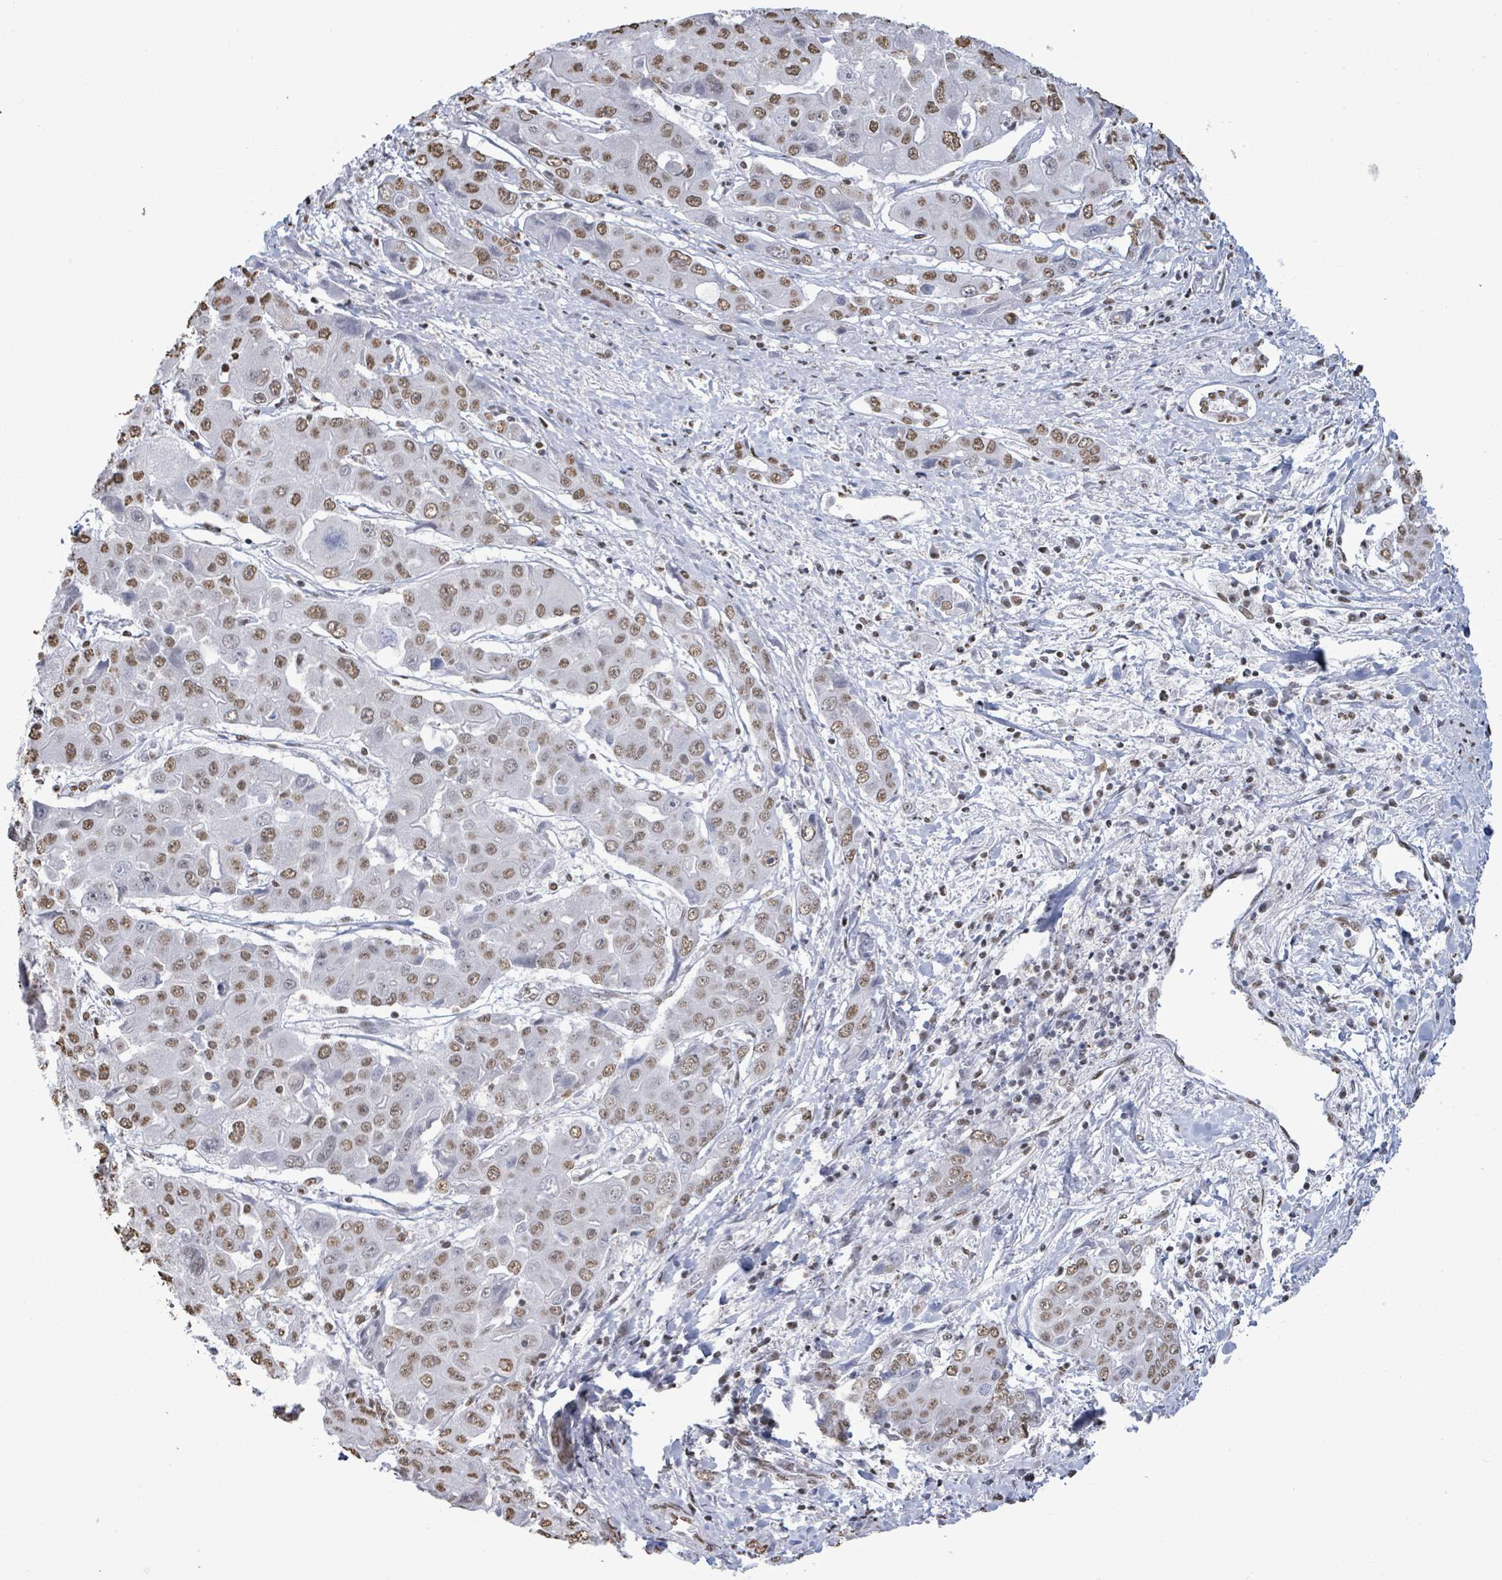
{"staining": {"intensity": "weak", "quantity": ">75%", "location": "nuclear"}, "tissue": "liver cancer", "cell_type": "Tumor cells", "image_type": "cancer", "snomed": [{"axis": "morphology", "description": "Cholangiocarcinoma"}, {"axis": "topography", "description": "Liver"}], "caption": "Liver cholangiocarcinoma tissue shows weak nuclear staining in approximately >75% of tumor cells", "gene": "SAMD14", "patient": {"sex": "male", "age": 67}}